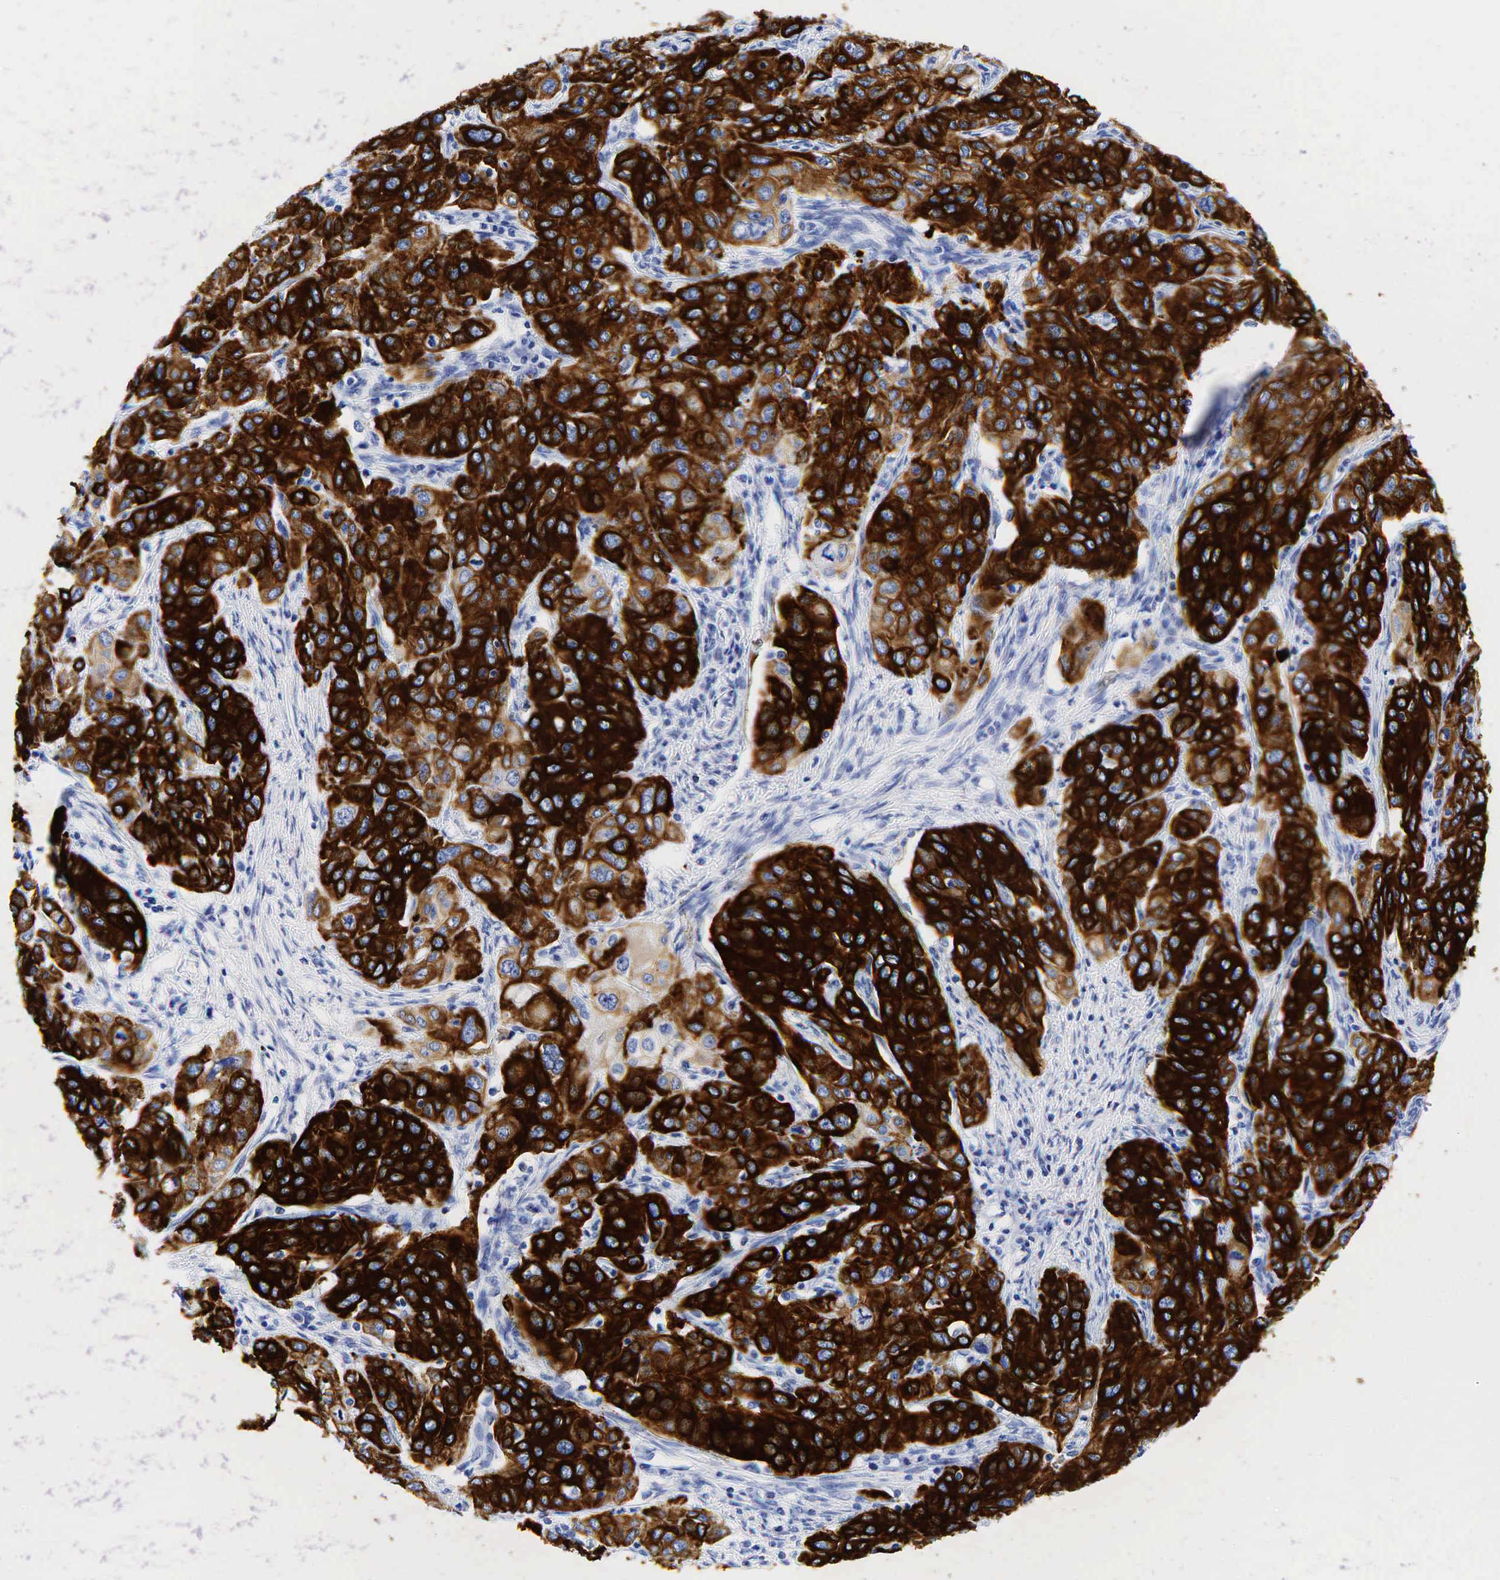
{"staining": {"intensity": "strong", "quantity": ">75%", "location": "cytoplasmic/membranous"}, "tissue": "cervical cancer", "cell_type": "Tumor cells", "image_type": "cancer", "snomed": [{"axis": "morphology", "description": "Squamous cell carcinoma, NOS"}, {"axis": "topography", "description": "Cervix"}], "caption": "Immunohistochemical staining of cervical cancer demonstrates strong cytoplasmic/membranous protein staining in approximately >75% of tumor cells. (Stains: DAB (3,3'-diaminobenzidine) in brown, nuclei in blue, Microscopy: brightfield microscopy at high magnification).", "gene": "KRT19", "patient": {"sex": "female", "age": 38}}